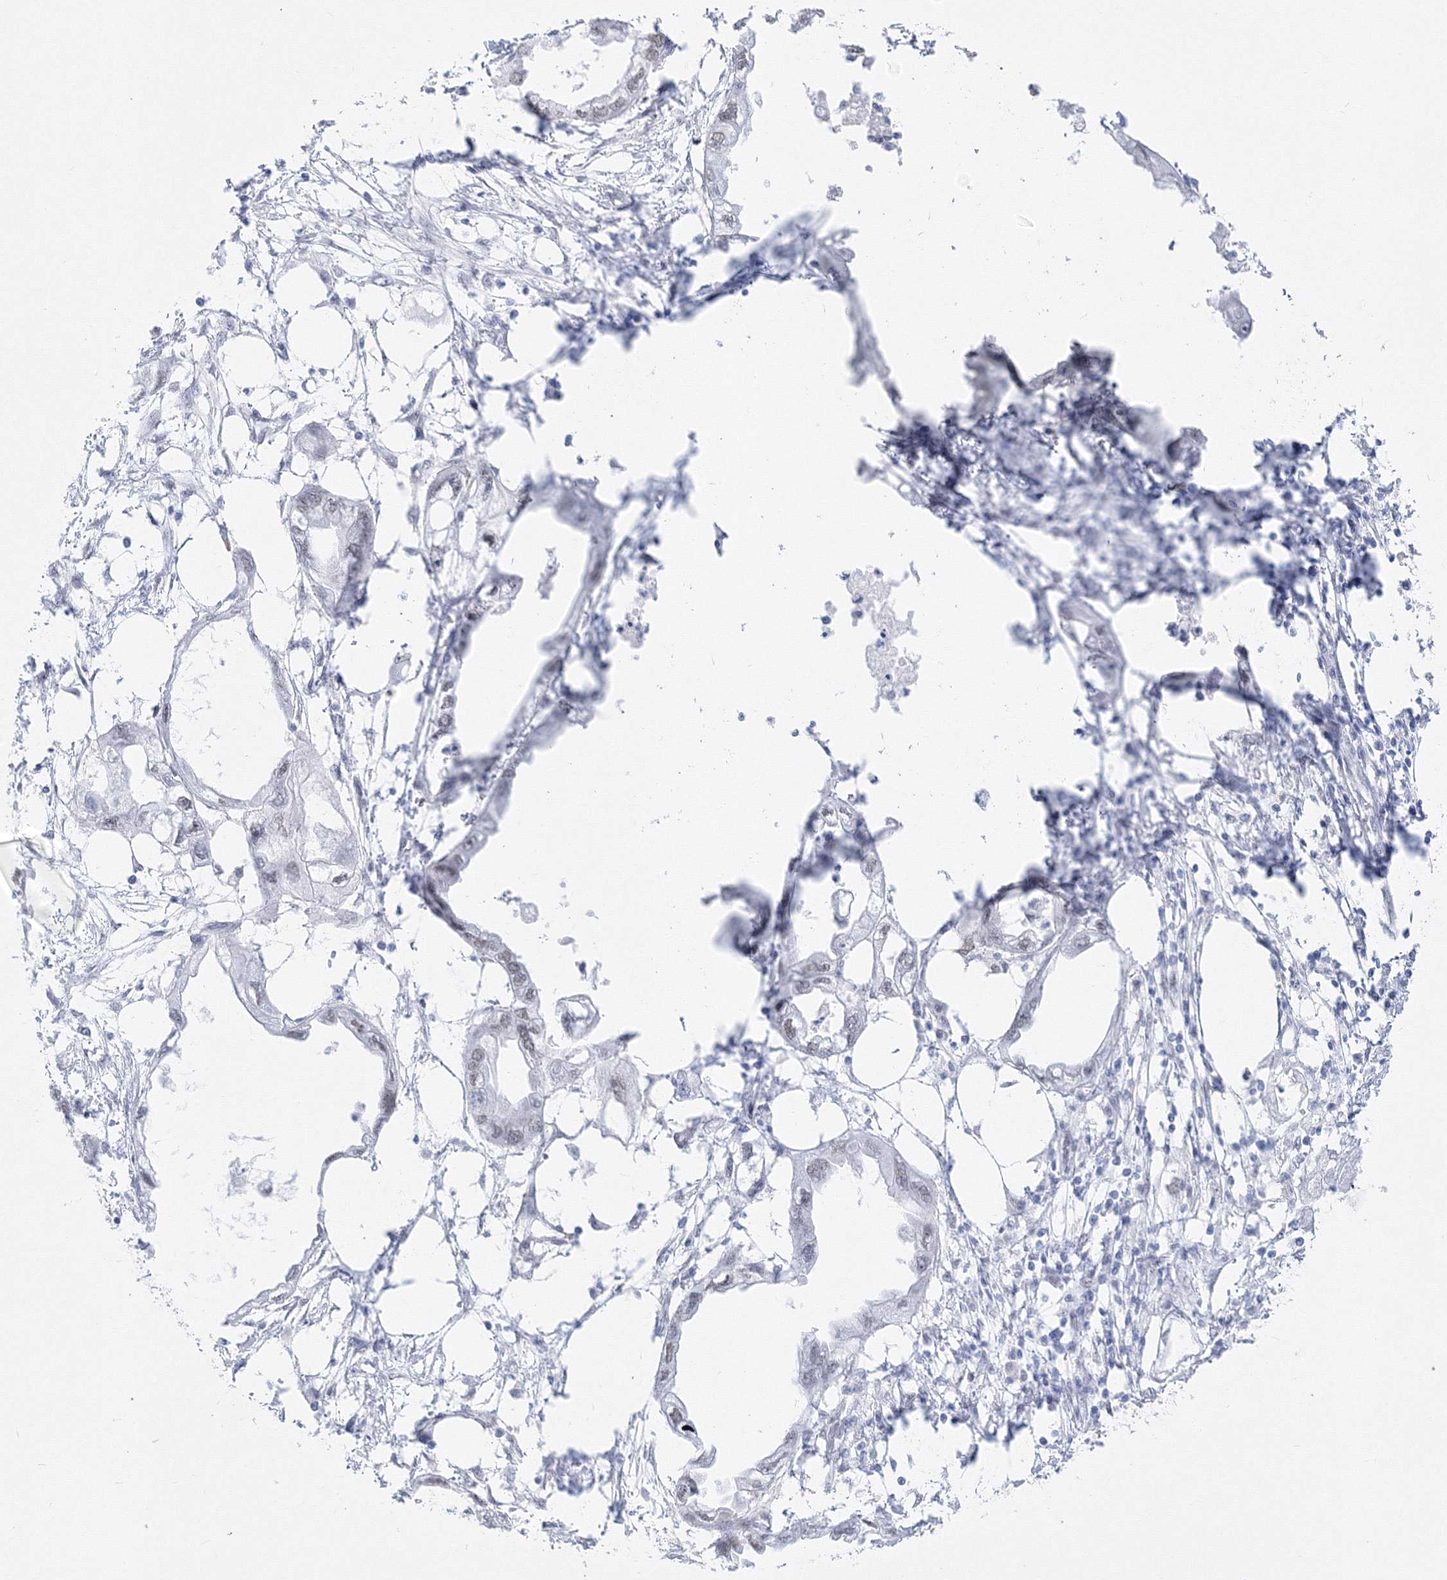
{"staining": {"intensity": "negative", "quantity": "none", "location": "none"}, "tissue": "endometrial cancer", "cell_type": "Tumor cells", "image_type": "cancer", "snomed": [{"axis": "morphology", "description": "Adenocarcinoma, NOS"}, {"axis": "morphology", "description": "Adenocarcinoma, metastatic, NOS"}, {"axis": "topography", "description": "Adipose tissue"}, {"axis": "topography", "description": "Endometrium"}], "caption": "Endometrial cancer stained for a protein using IHC reveals no positivity tumor cells.", "gene": "ZNF638", "patient": {"sex": "female", "age": 67}}